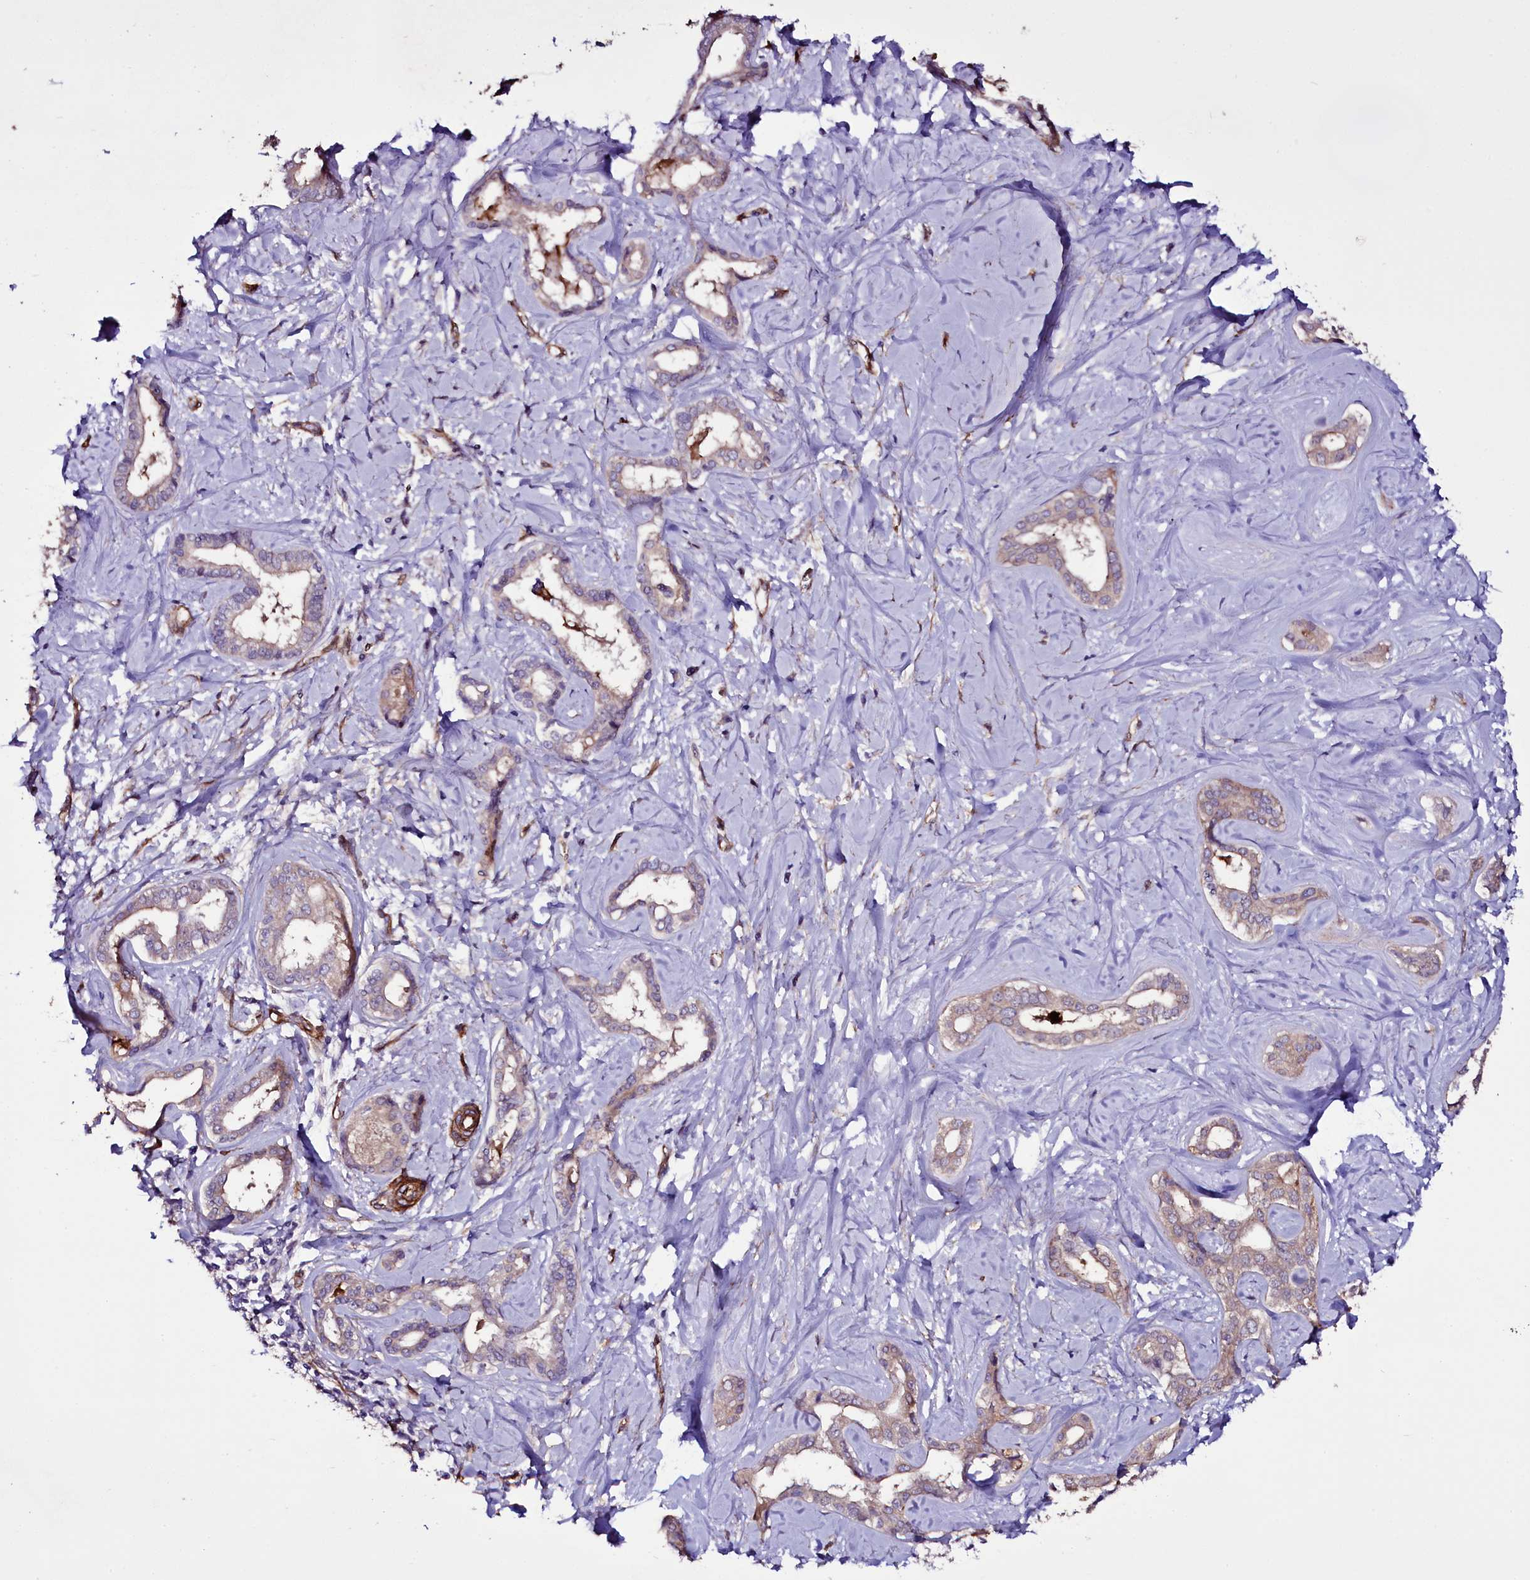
{"staining": {"intensity": "weak", "quantity": "25%-75%", "location": "cytoplasmic/membranous"}, "tissue": "liver cancer", "cell_type": "Tumor cells", "image_type": "cancer", "snomed": [{"axis": "morphology", "description": "Cholangiocarcinoma"}, {"axis": "topography", "description": "Liver"}], "caption": "About 25%-75% of tumor cells in cholangiocarcinoma (liver) exhibit weak cytoplasmic/membranous protein positivity as visualized by brown immunohistochemical staining.", "gene": "MEX3C", "patient": {"sex": "female", "age": 77}}